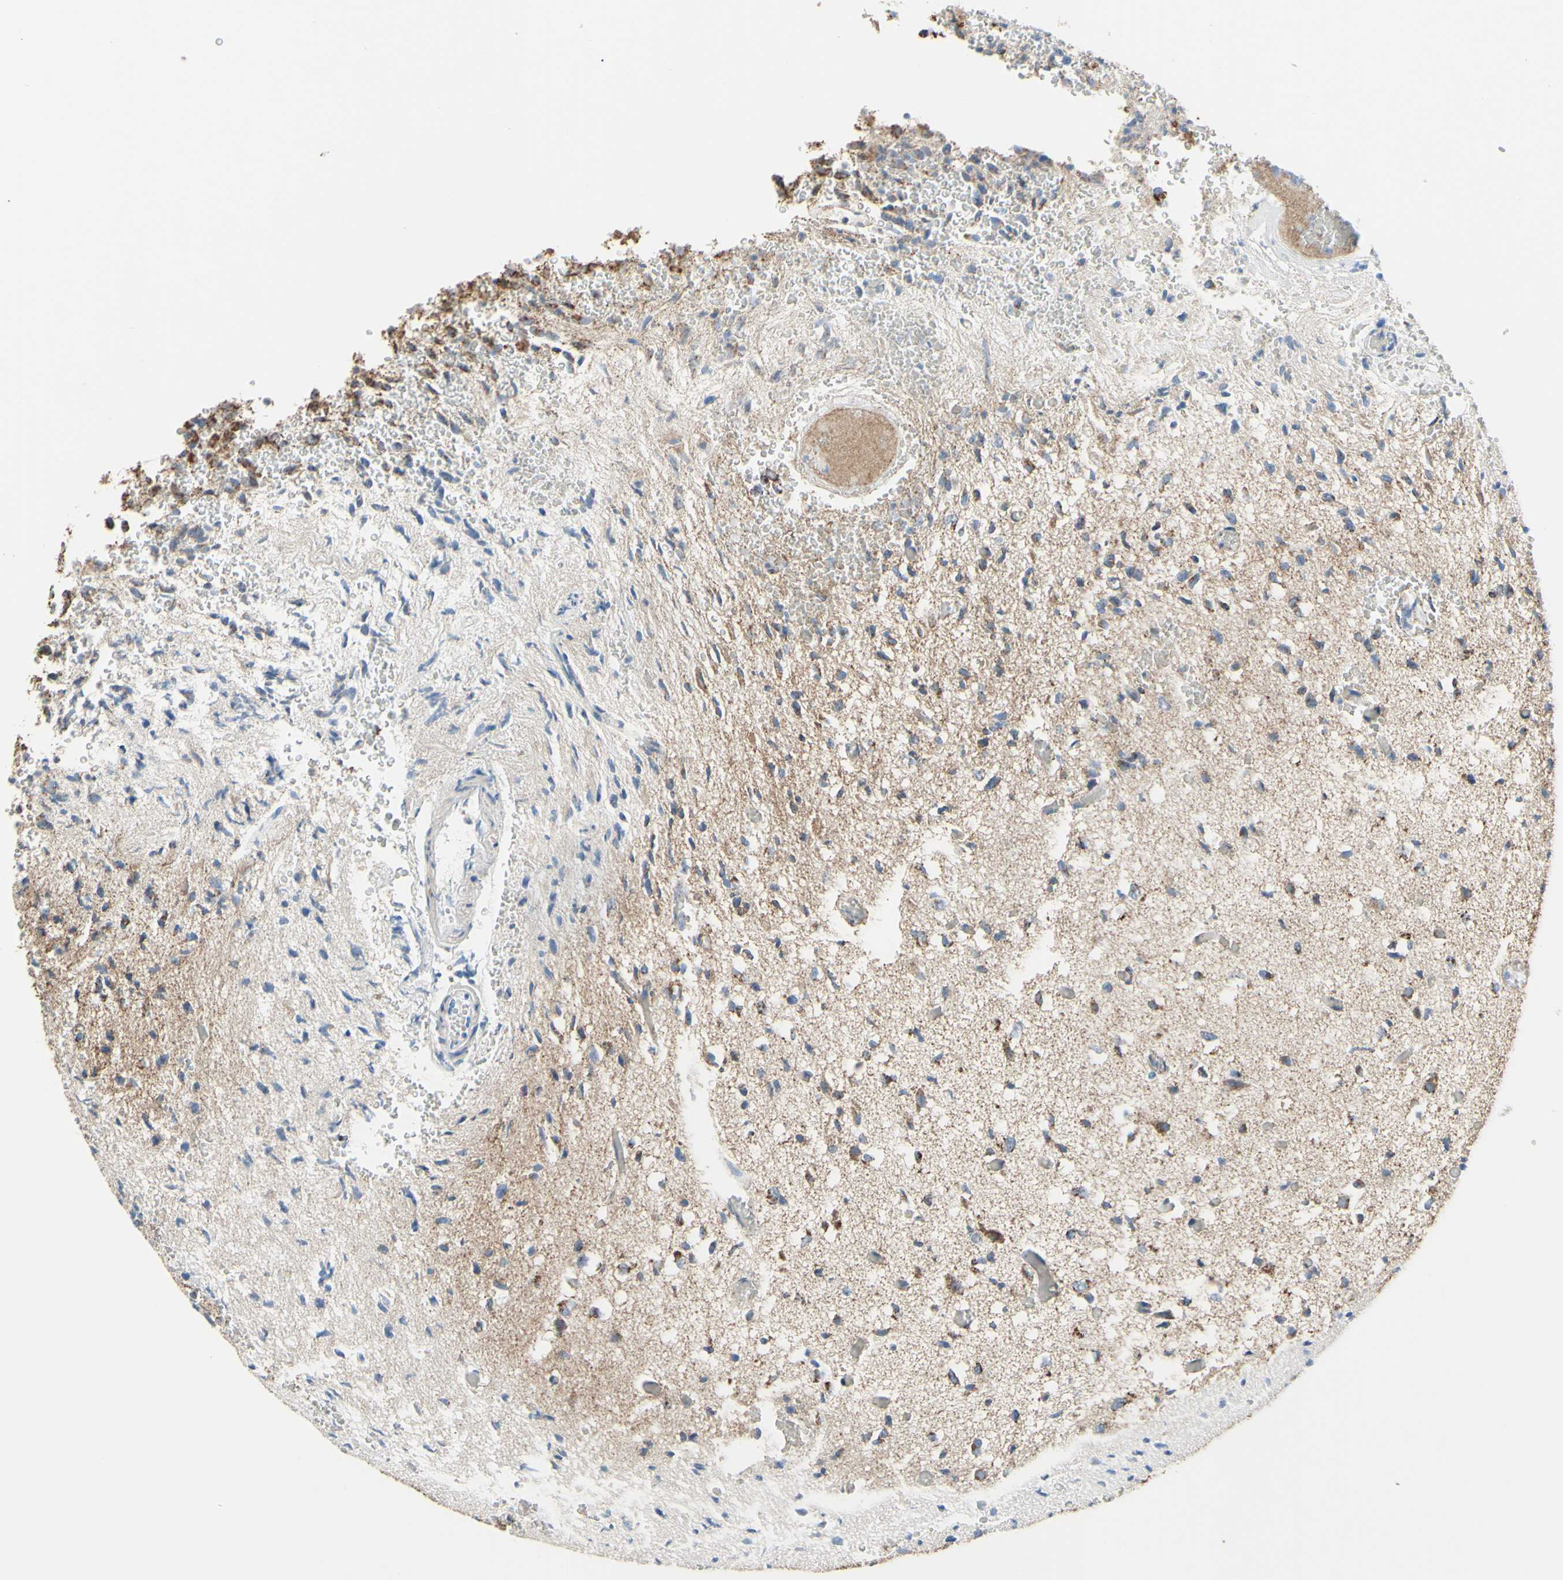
{"staining": {"intensity": "weak", "quantity": "25%-75%", "location": "cytoplasmic/membranous"}, "tissue": "glioma", "cell_type": "Tumor cells", "image_type": "cancer", "snomed": [{"axis": "morphology", "description": "Glioma, malignant, High grade"}, {"axis": "topography", "description": "pancreas cauda"}], "caption": "Brown immunohistochemical staining in malignant glioma (high-grade) displays weak cytoplasmic/membranous staining in approximately 25%-75% of tumor cells.", "gene": "CMKLR2", "patient": {"sex": "male", "age": 60}}